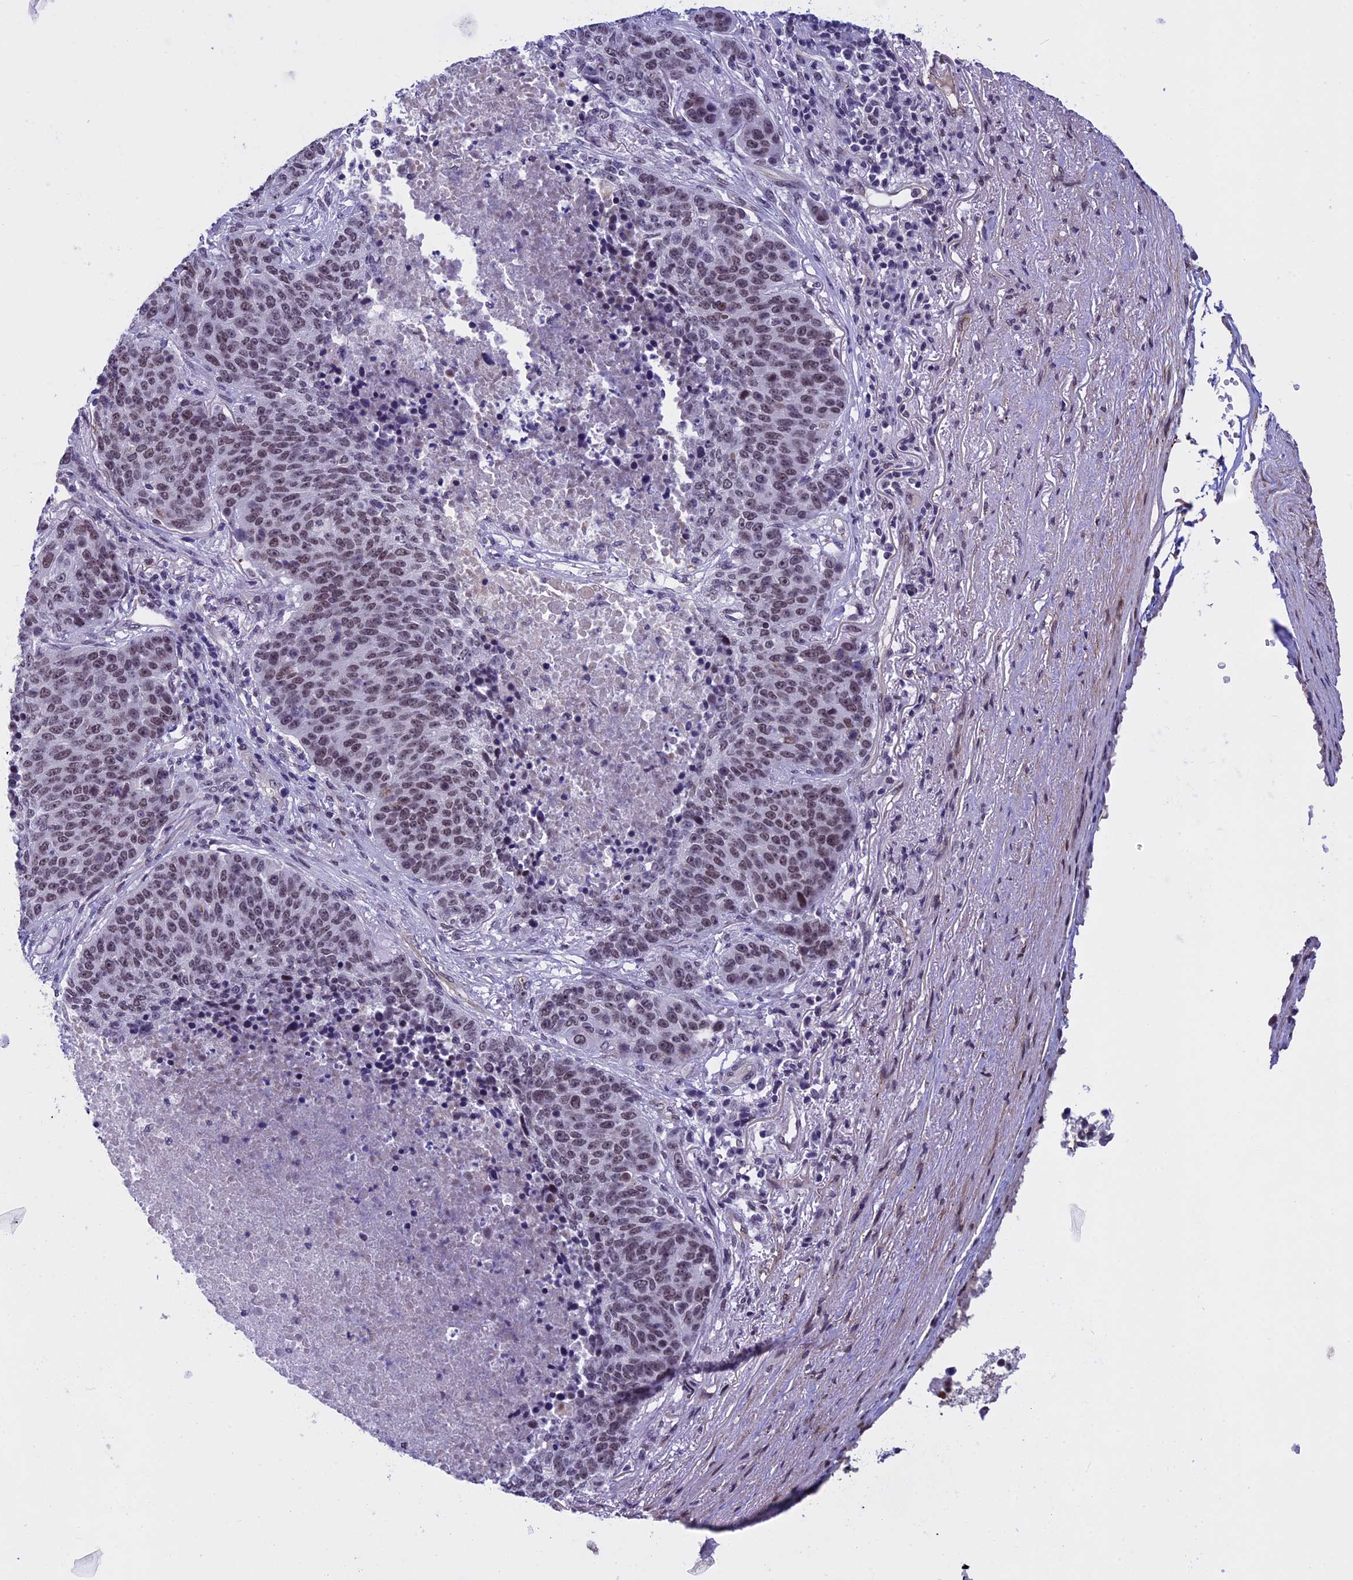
{"staining": {"intensity": "moderate", "quantity": ">75%", "location": "nuclear"}, "tissue": "lung cancer", "cell_type": "Tumor cells", "image_type": "cancer", "snomed": [{"axis": "morphology", "description": "Normal tissue, NOS"}, {"axis": "morphology", "description": "Squamous cell carcinoma, NOS"}, {"axis": "topography", "description": "Lymph node"}, {"axis": "topography", "description": "Lung"}], "caption": "Human lung cancer stained with a protein marker exhibits moderate staining in tumor cells.", "gene": "NIPBL", "patient": {"sex": "male", "age": 66}}